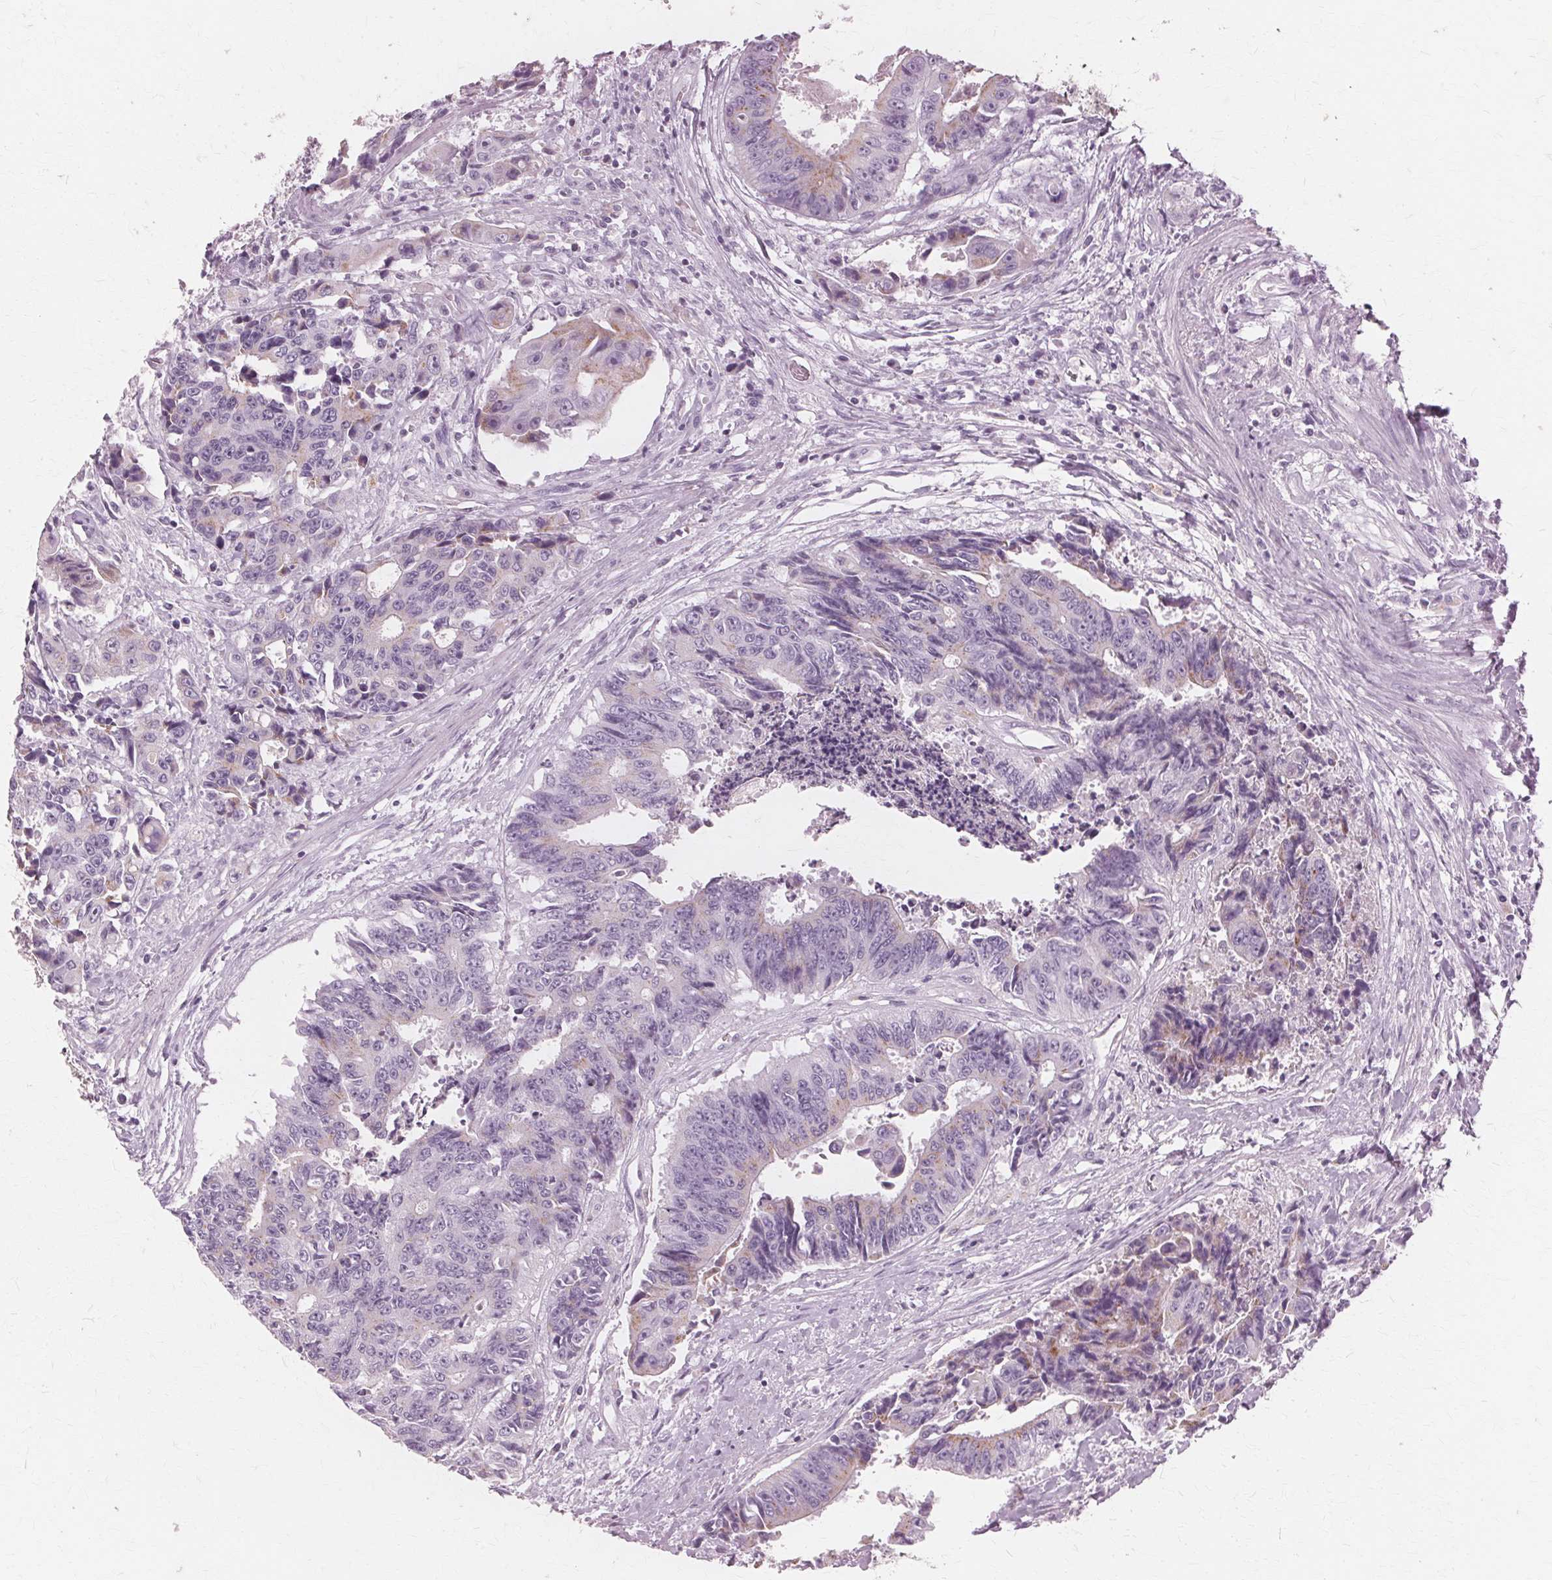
{"staining": {"intensity": "weak", "quantity": "25%-75%", "location": "cytoplasmic/membranous"}, "tissue": "colorectal cancer", "cell_type": "Tumor cells", "image_type": "cancer", "snomed": [{"axis": "morphology", "description": "Adenocarcinoma, NOS"}, {"axis": "topography", "description": "Rectum"}], "caption": "Immunohistochemical staining of human colorectal adenocarcinoma displays weak cytoplasmic/membranous protein positivity in about 25%-75% of tumor cells.", "gene": "DNASE2", "patient": {"sex": "male", "age": 54}}